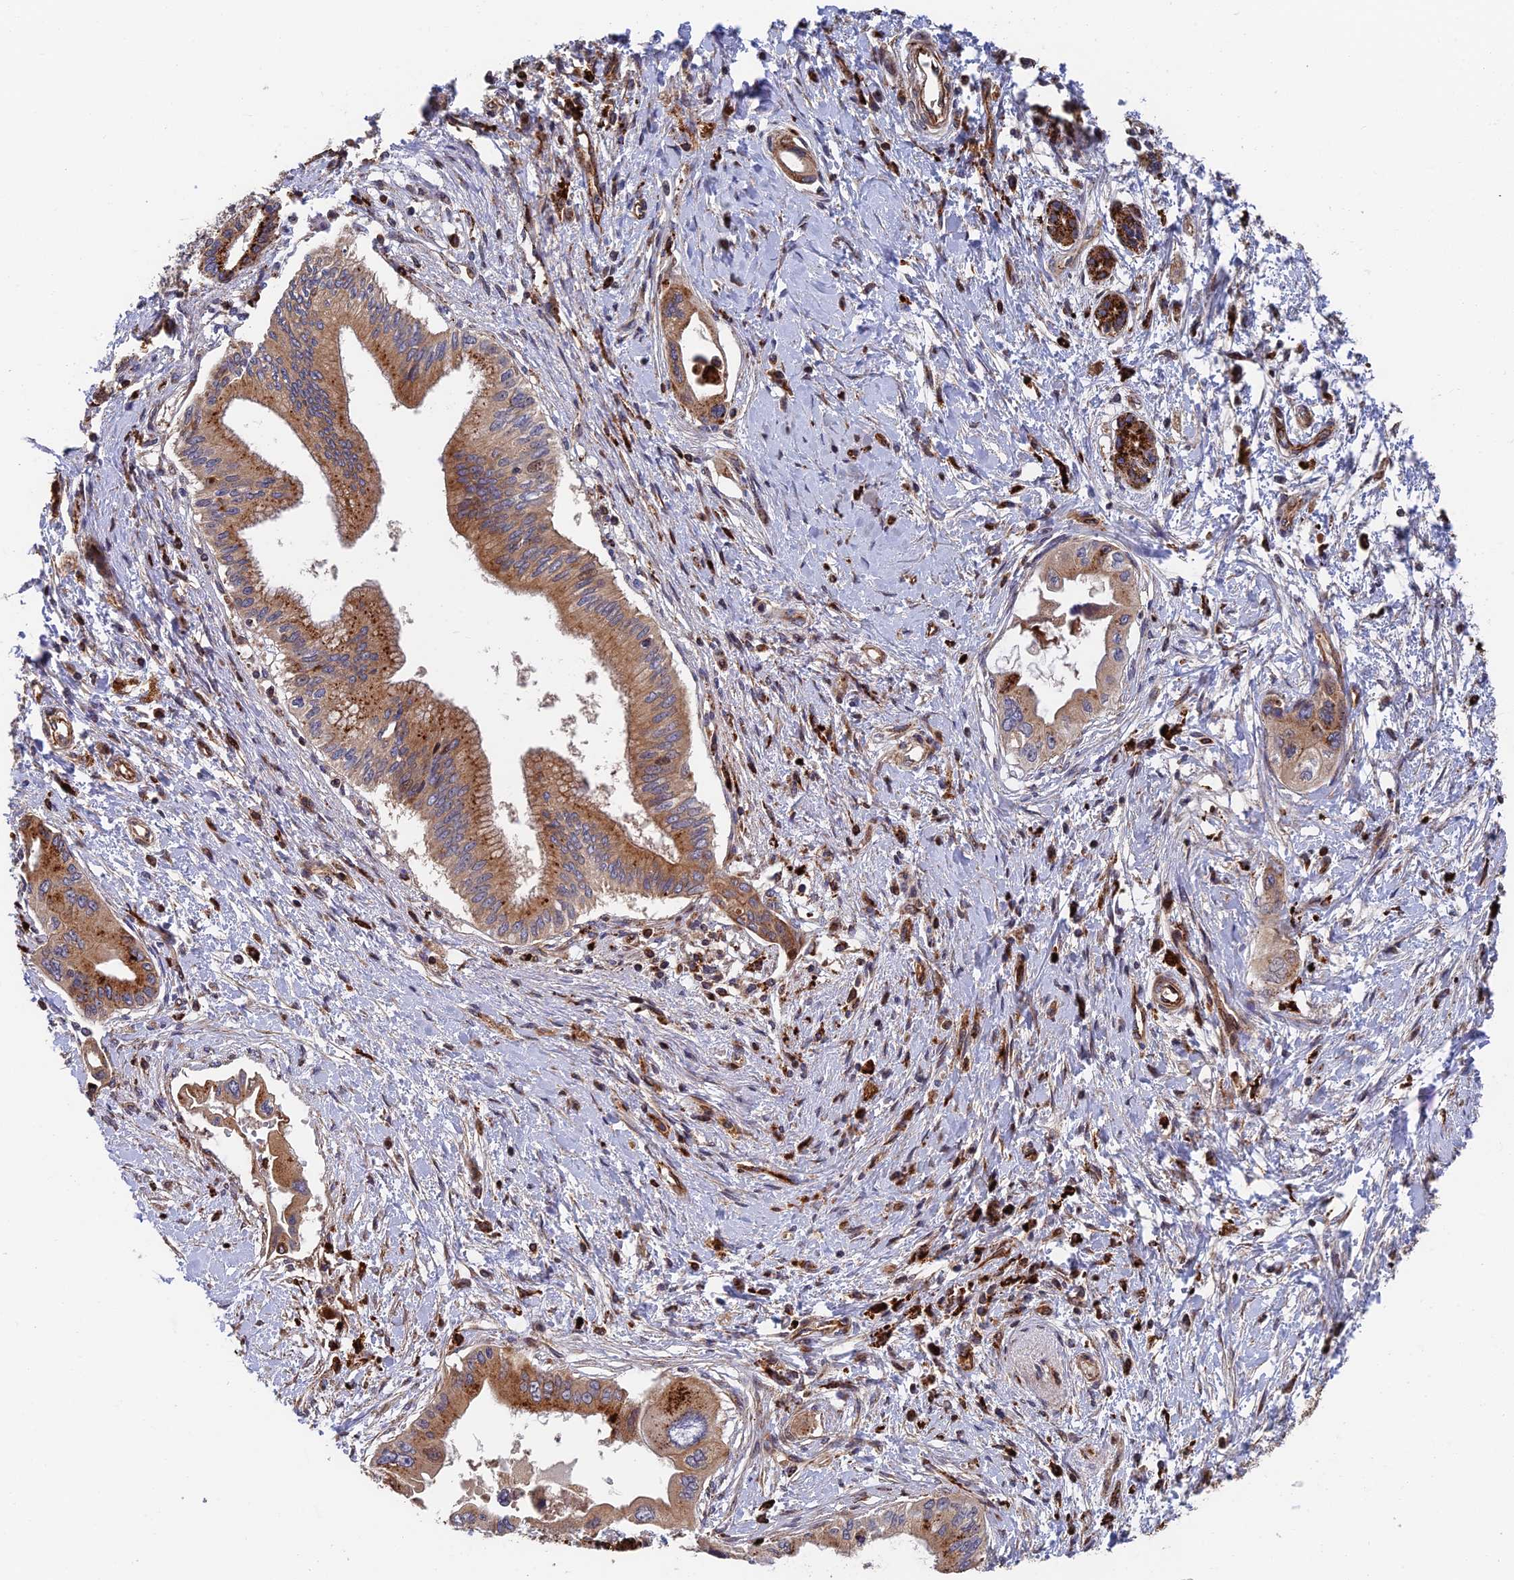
{"staining": {"intensity": "moderate", "quantity": ">75%", "location": "cytoplasmic/membranous"}, "tissue": "pancreatic cancer", "cell_type": "Tumor cells", "image_type": "cancer", "snomed": [{"axis": "morphology", "description": "Adenocarcinoma, NOS"}, {"axis": "topography", "description": "Pancreas"}], "caption": "An image of human pancreatic cancer (adenocarcinoma) stained for a protein exhibits moderate cytoplasmic/membranous brown staining in tumor cells.", "gene": "PPP2R3C", "patient": {"sex": "male", "age": 46}}